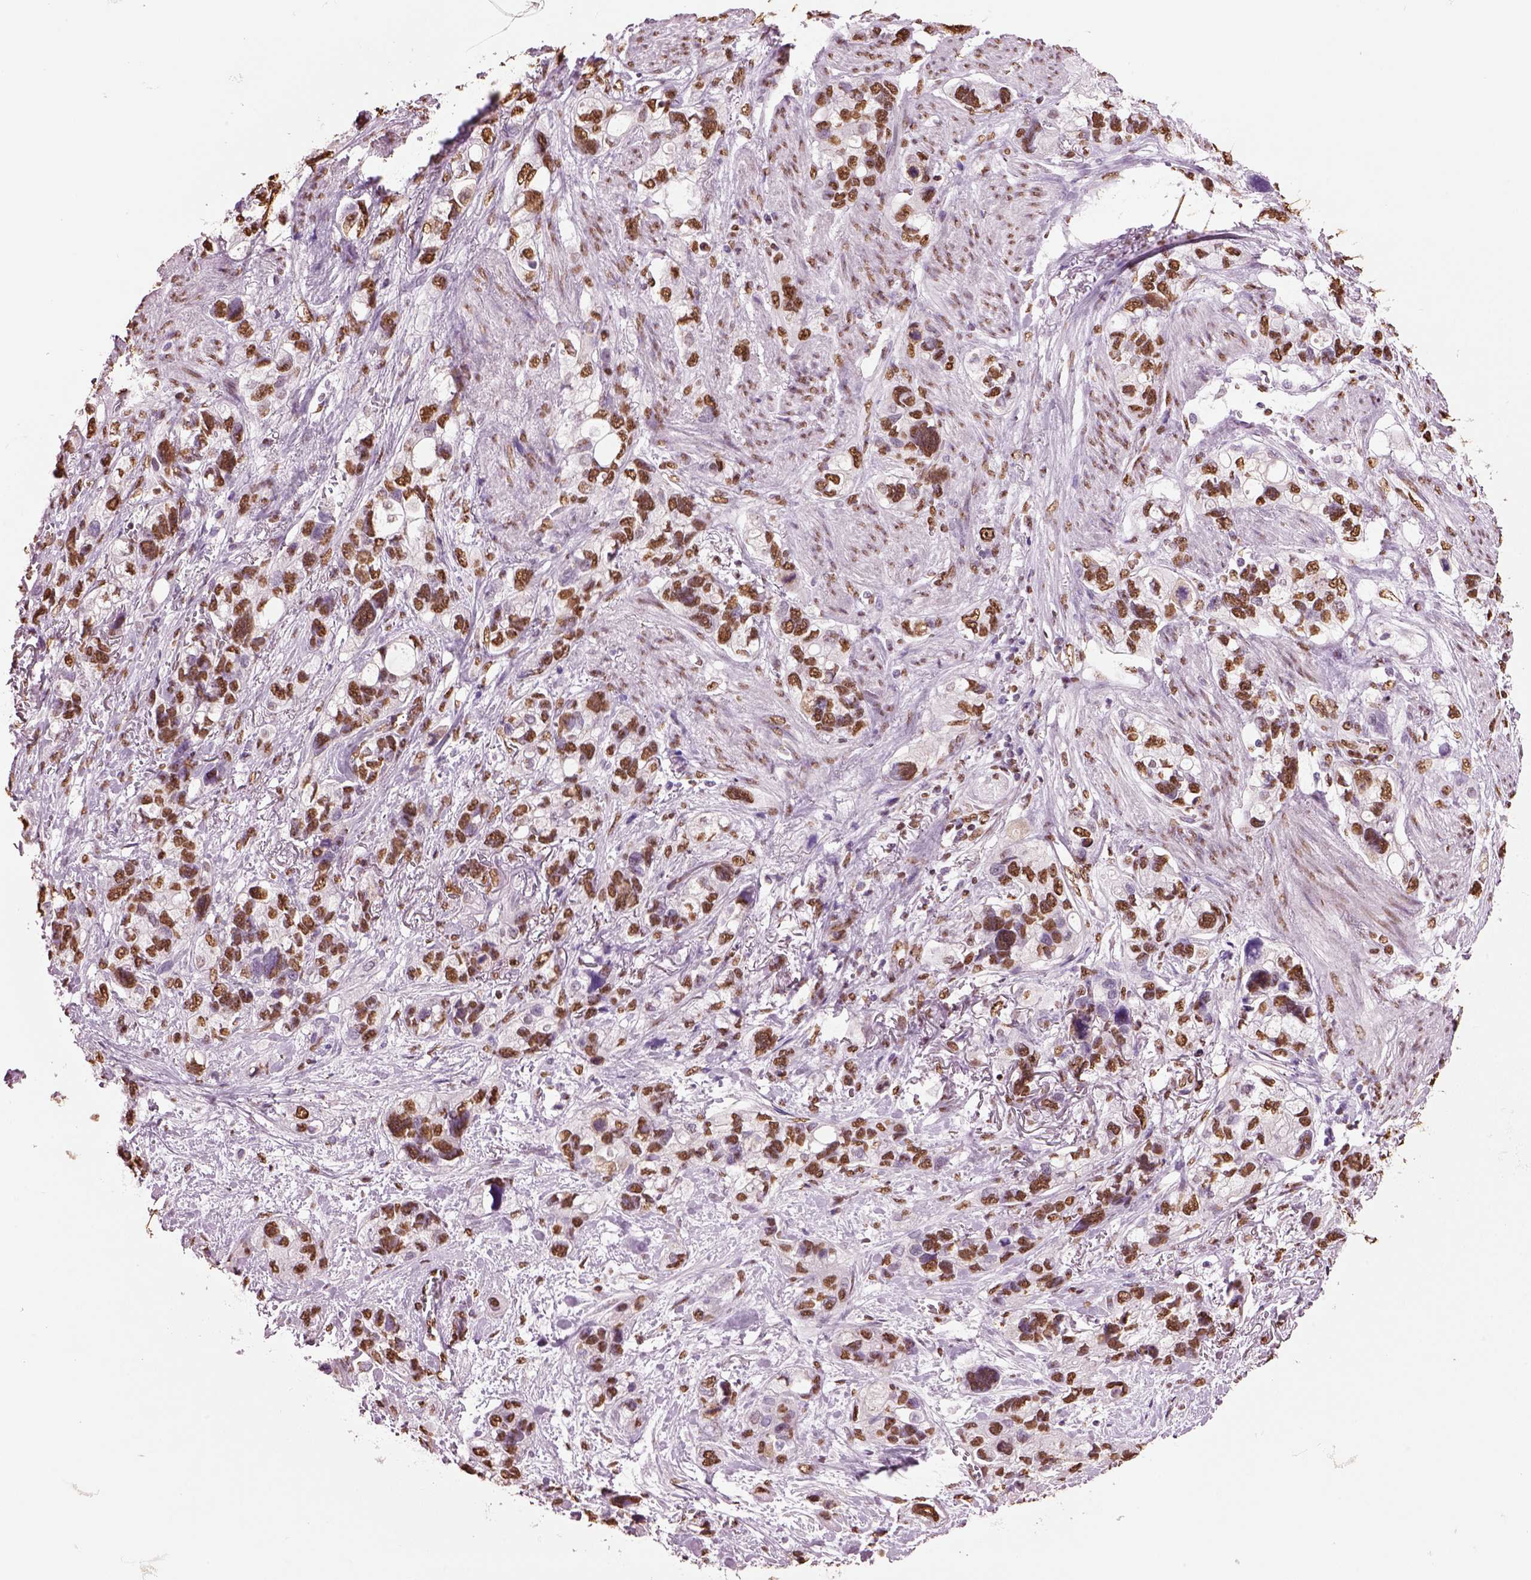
{"staining": {"intensity": "moderate", "quantity": ">75%", "location": "nuclear"}, "tissue": "stomach cancer", "cell_type": "Tumor cells", "image_type": "cancer", "snomed": [{"axis": "morphology", "description": "Adenocarcinoma, NOS"}, {"axis": "topography", "description": "Stomach, upper"}], "caption": "Stomach cancer (adenocarcinoma) stained with IHC displays moderate nuclear expression in about >75% of tumor cells. (brown staining indicates protein expression, while blue staining denotes nuclei).", "gene": "DDX3X", "patient": {"sex": "female", "age": 81}}